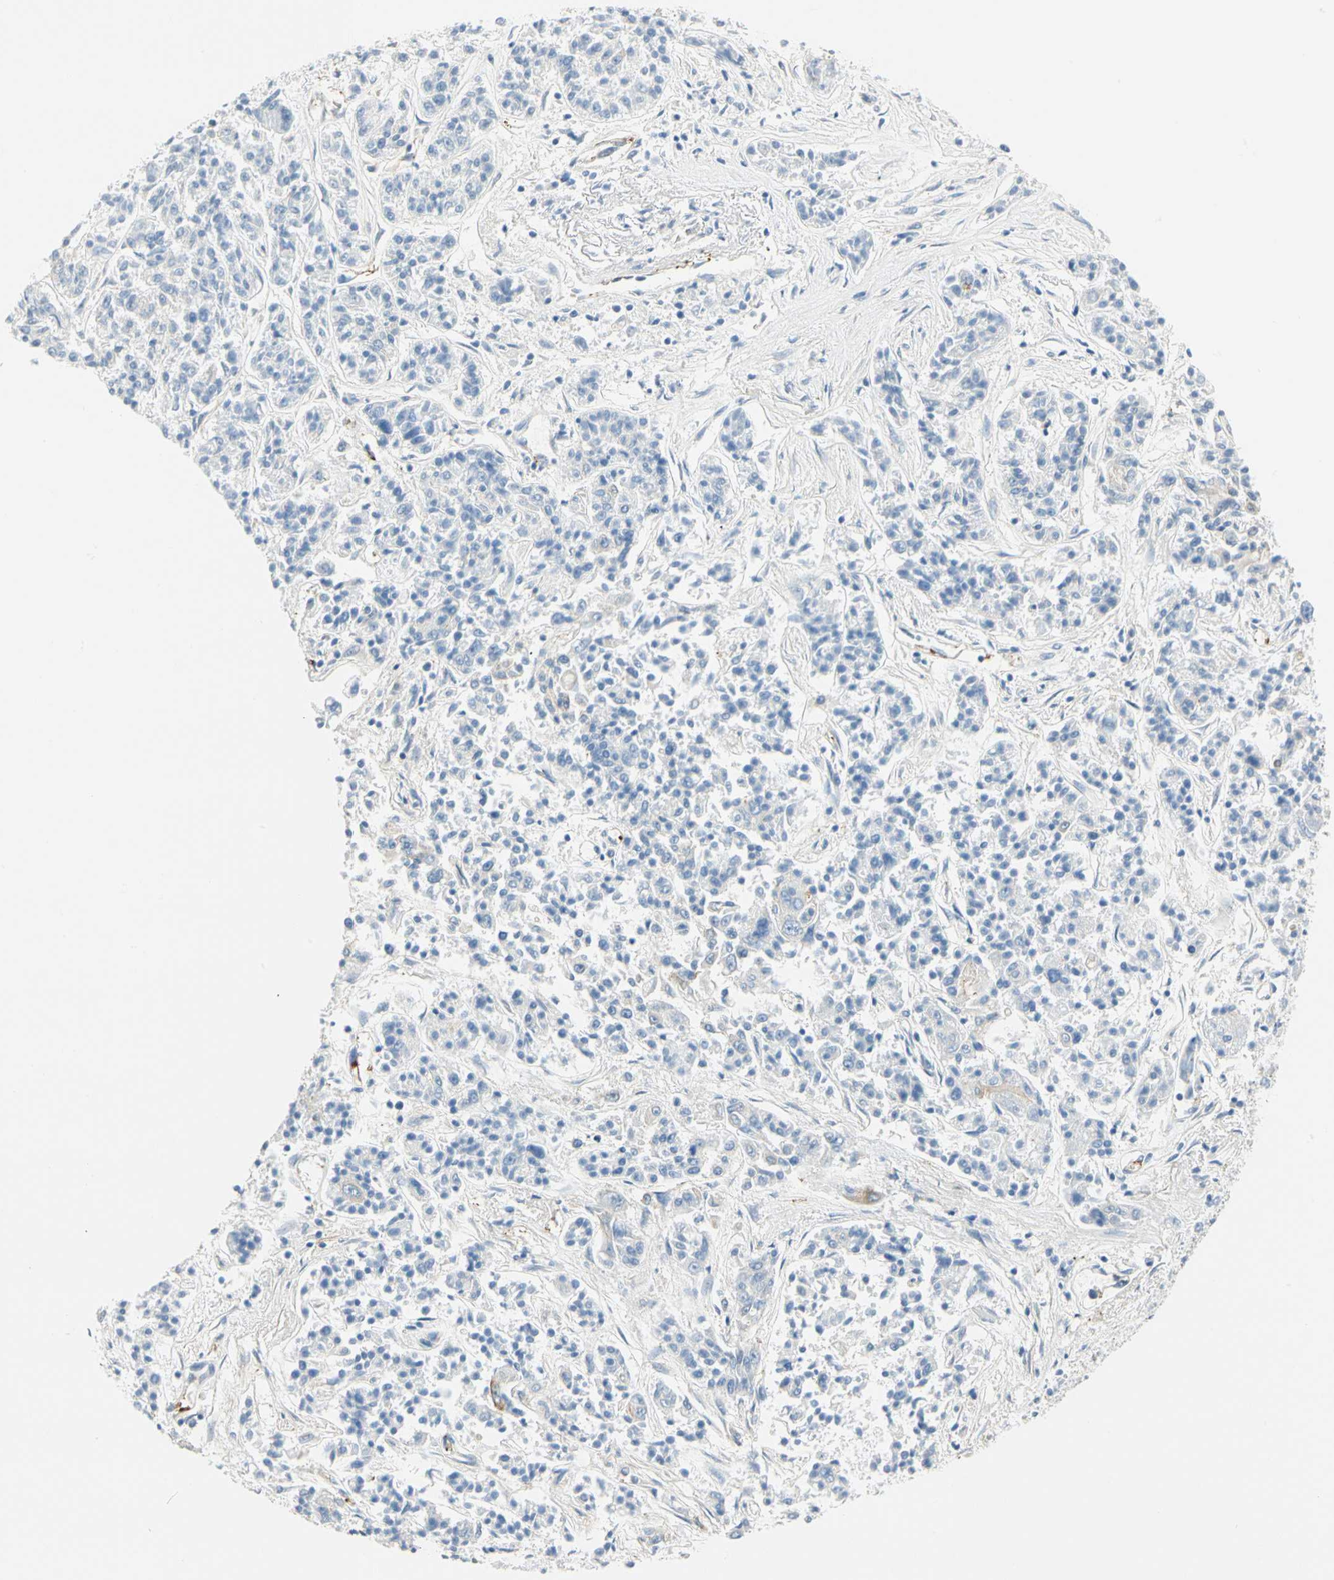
{"staining": {"intensity": "weak", "quantity": "<25%", "location": "cytoplasmic/membranous"}, "tissue": "lung cancer", "cell_type": "Tumor cells", "image_type": "cancer", "snomed": [{"axis": "morphology", "description": "Adenocarcinoma, NOS"}, {"axis": "topography", "description": "Lung"}], "caption": "Photomicrograph shows no significant protein positivity in tumor cells of lung cancer.", "gene": "VPS9D1", "patient": {"sex": "male", "age": 84}}